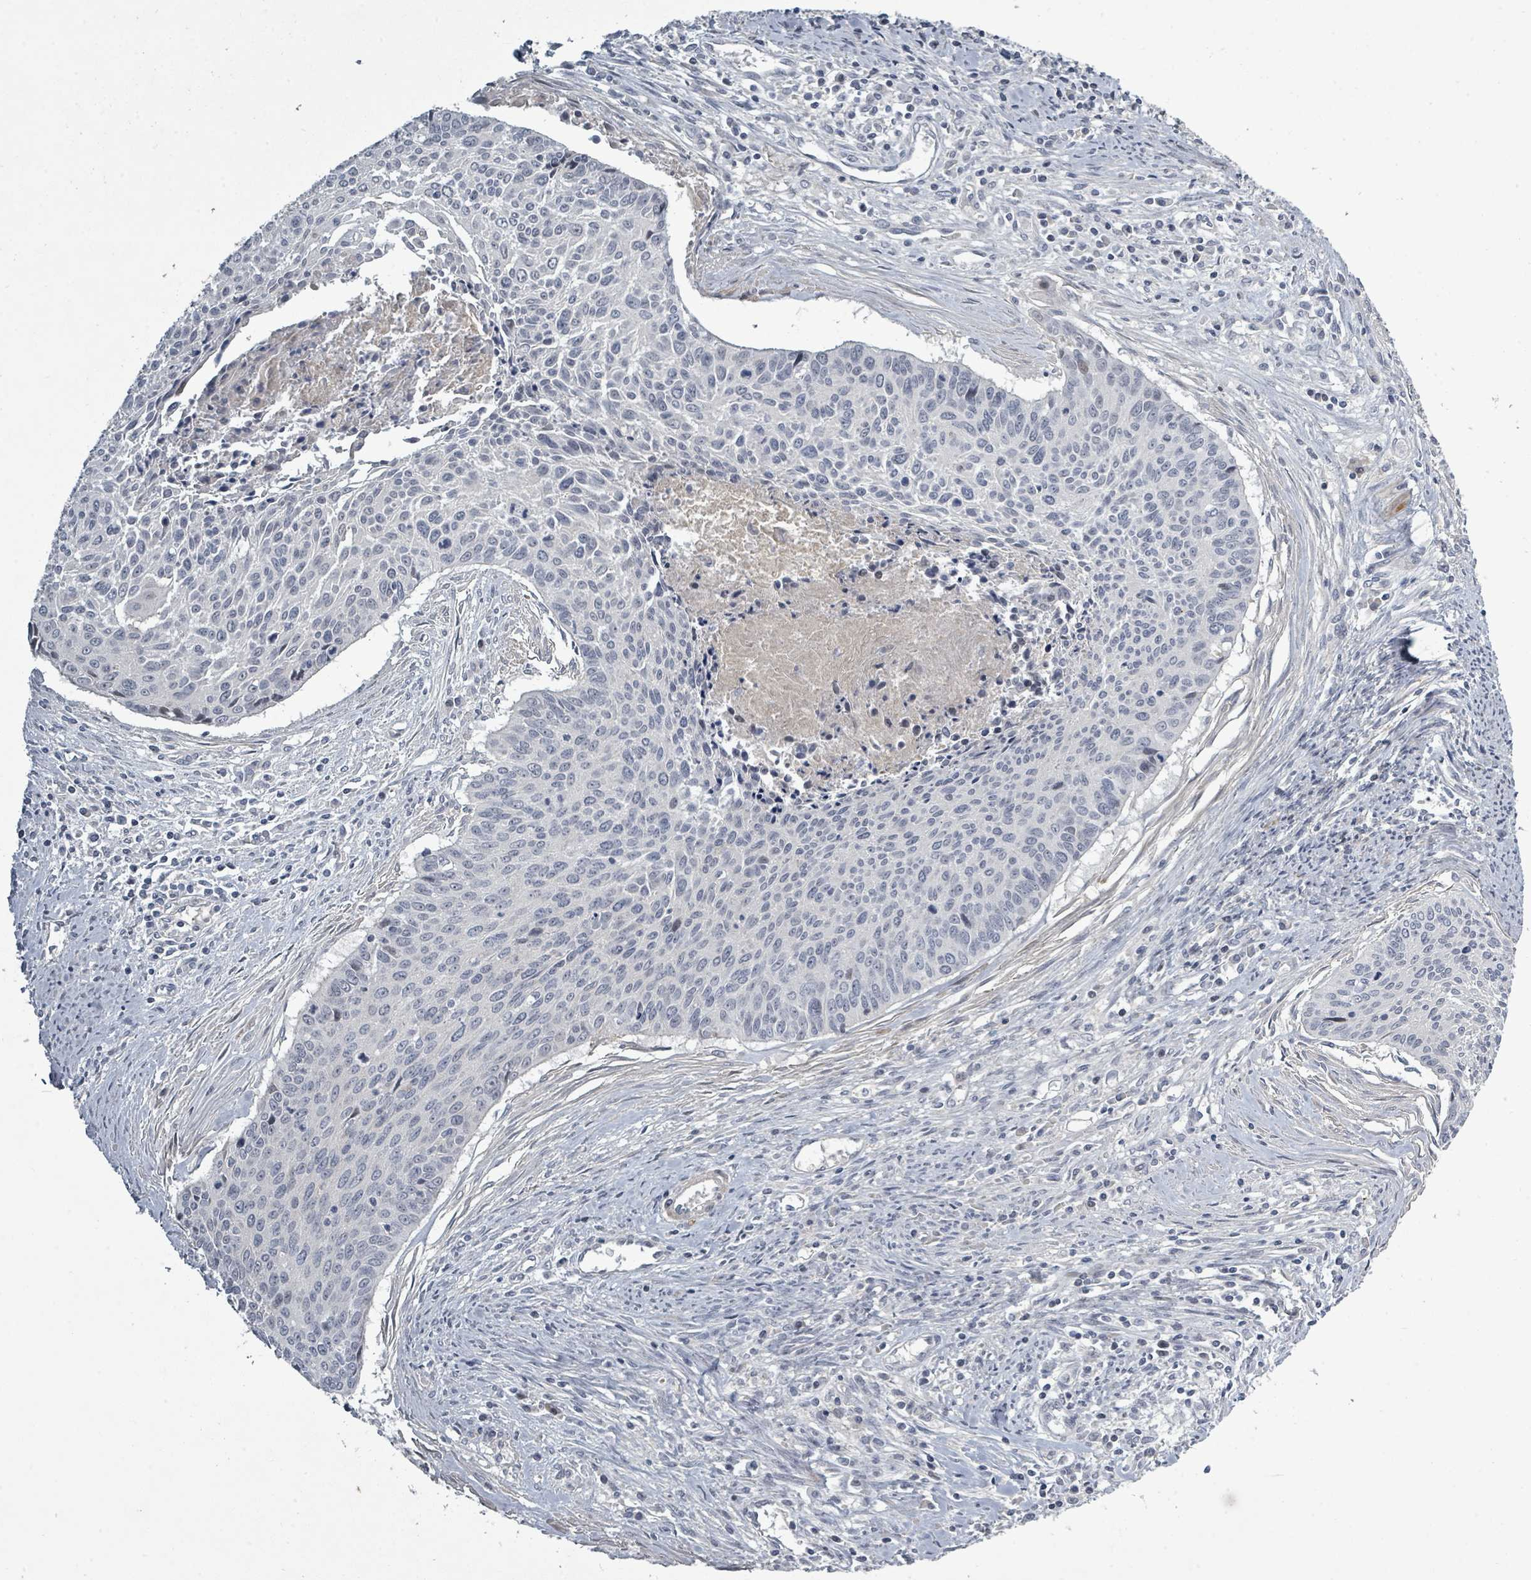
{"staining": {"intensity": "negative", "quantity": "none", "location": "none"}, "tissue": "cervical cancer", "cell_type": "Tumor cells", "image_type": "cancer", "snomed": [{"axis": "morphology", "description": "Squamous cell carcinoma, NOS"}, {"axis": "topography", "description": "Cervix"}], "caption": "Cervical squamous cell carcinoma was stained to show a protein in brown. There is no significant expression in tumor cells. The staining was performed using DAB (3,3'-diaminobenzidine) to visualize the protein expression in brown, while the nuclei were stained in blue with hematoxylin (Magnification: 20x).", "gene": "LEFTY2", "patient": {"sex": "female", "age": 55}}